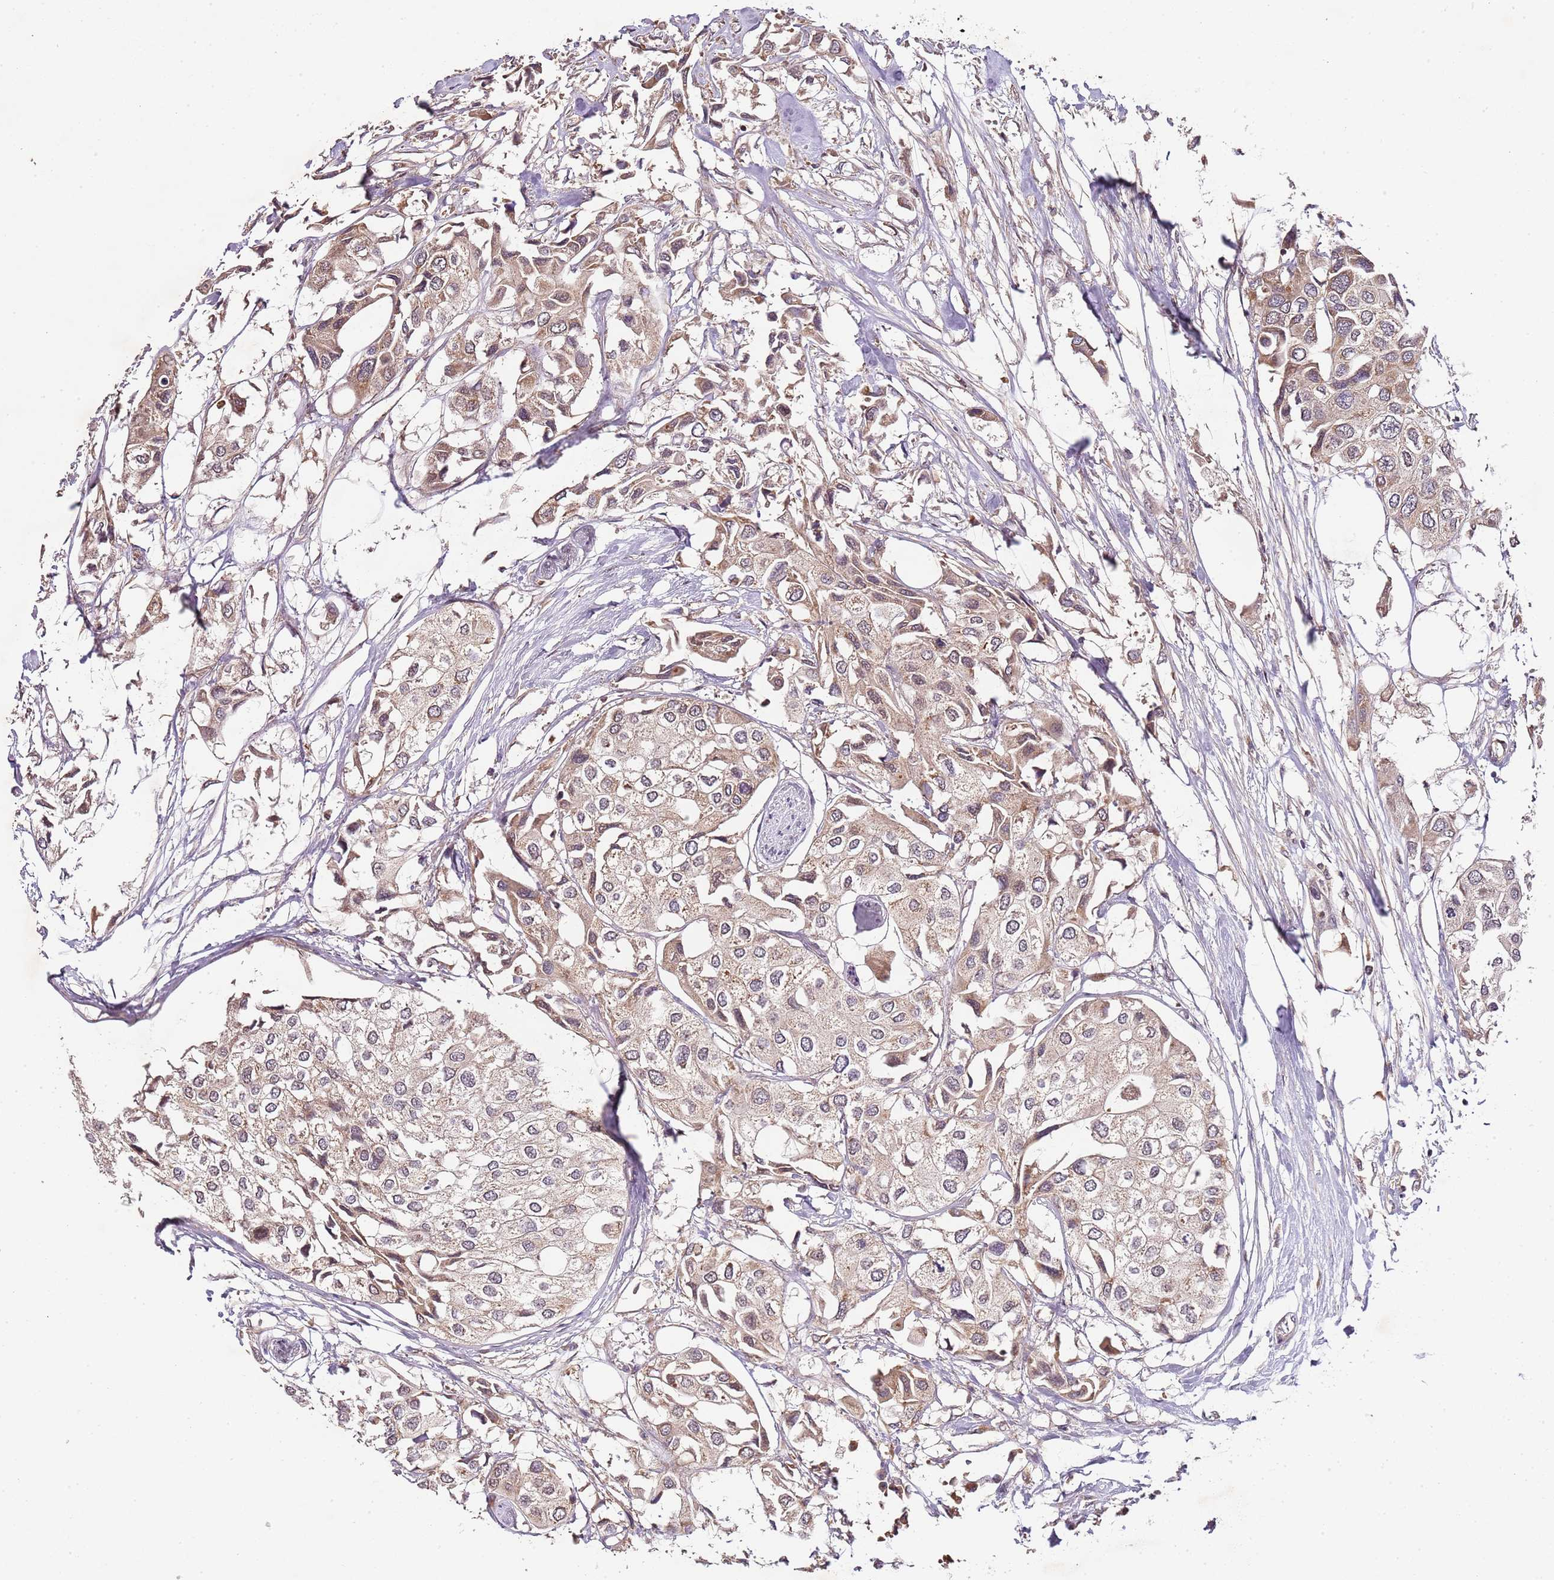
{"staining": {"intensity": "weak", "quantity": ">75%", "location": "cytoplasmic/membranous"}, "tissue": "urothelial cancer", "cell_type": "Tumor cells", "image_type": "cancer", "snomed": [{"axis": "morphology", "description": "Urothelial carcinoma, High grade"}, {"axis": "topography", "description": "Urinary bladder"}], "caption": "A histopathology image showing weak cytoplasmic/membranous expression in approximately >75% of tumor cells in high-grade urothelial carcinoma, as visualized by brown immunohistochemical staining.", "gene": "LIN37", "patient": {"sex": "male", "age": 64}}